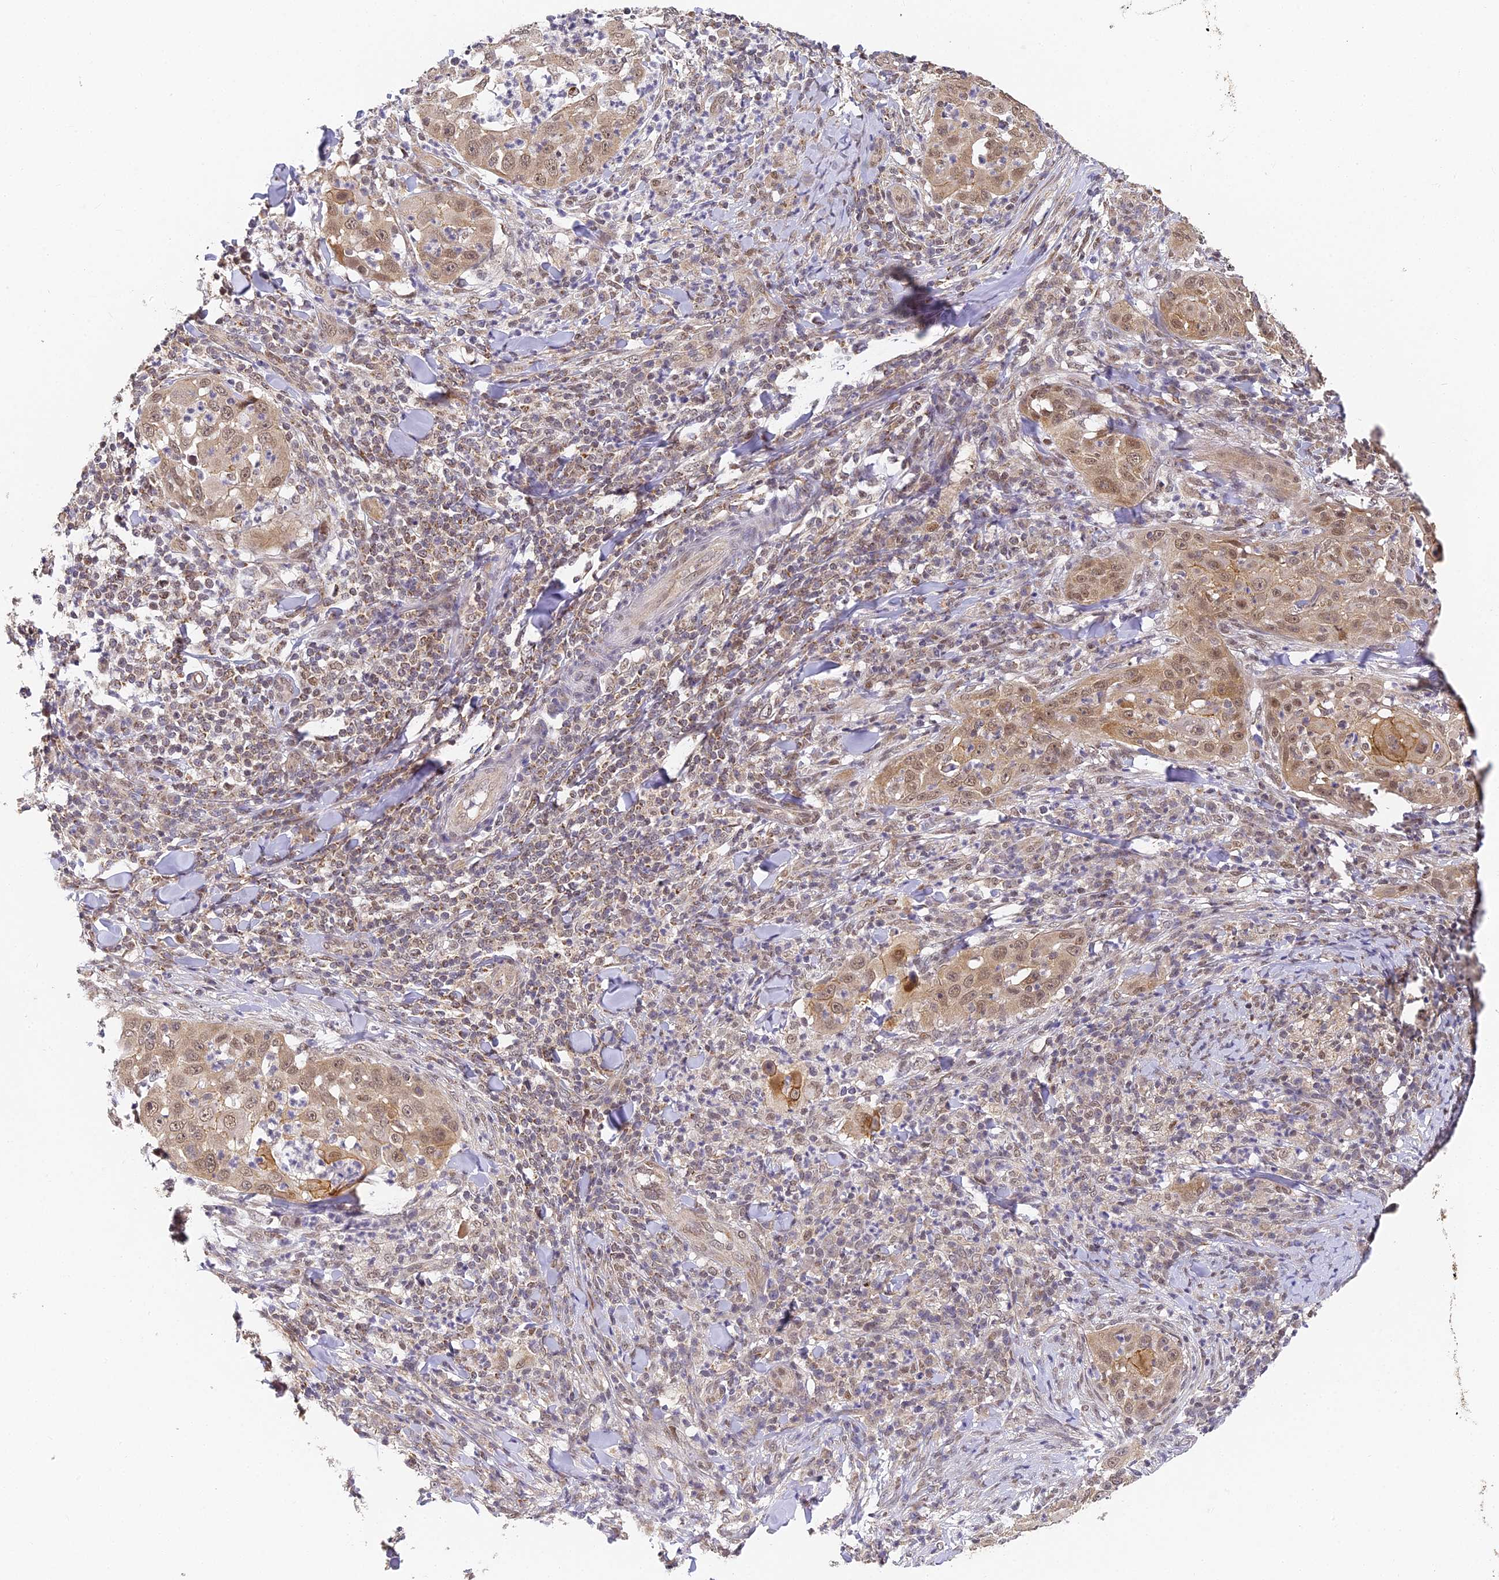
{"staining": {"intensity": "moderate", "quantity": ">75%", "location": "cytoplasmic/membranous,nuclear"}, "tissue": "skin cancer", "cell_type": "Tumor cells", "image_type": "cancer", "snomed": [{"axis": "morphology", "description": "Squamous cell carcinoma, NOS"}, {"axis": "topography", "description": "Skin"}], "caption": "Immunohistochemical staining of skin cancer shows medium levels of moderate cytoplasmic/membranous and nuclear protein positivity in approximately >75% of tumor cells.", "gene": "DNAAF10", "patient": {"sex": "female", "age": 44}}